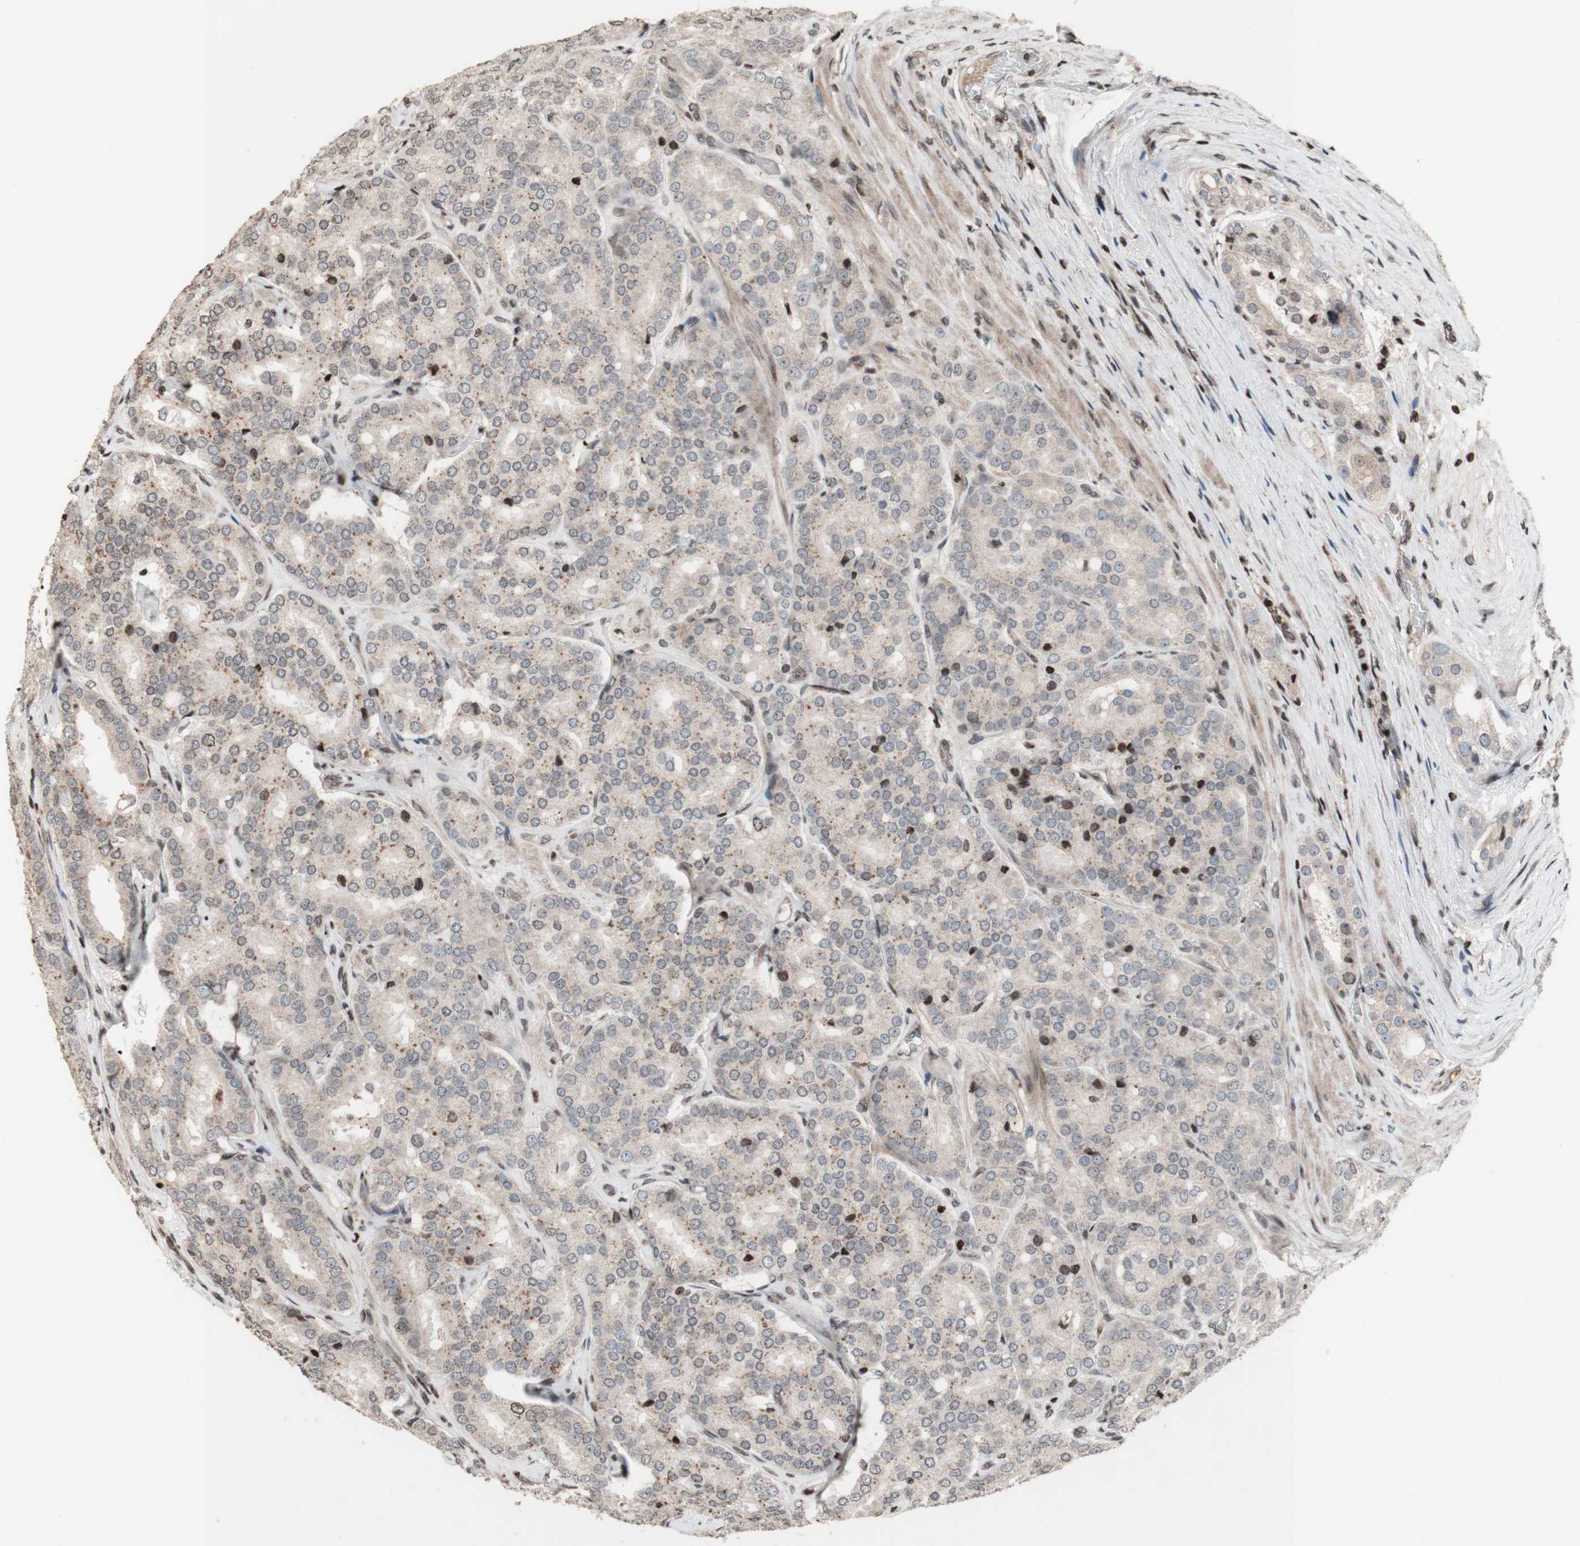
{"staining": {"intensity": "negative", "quantity": "none", "location": "none"}, "tissue": "prostate cancer", "cell_type": "Tumor cells", "image_type": "cancer", "snomed": [{"axis": "morphology", "description": "Adenocarcinoma, High grade"}, {"axis": "topography", "description": "Prostate"}], "caption": "Prostate cancer (adenocarcinoma (high-grade)) was stained to show a protein in brown. There is no significant expression in tumor cells.", "gene": "POLA1", "patient": {"sex": "male", "age": 65}}